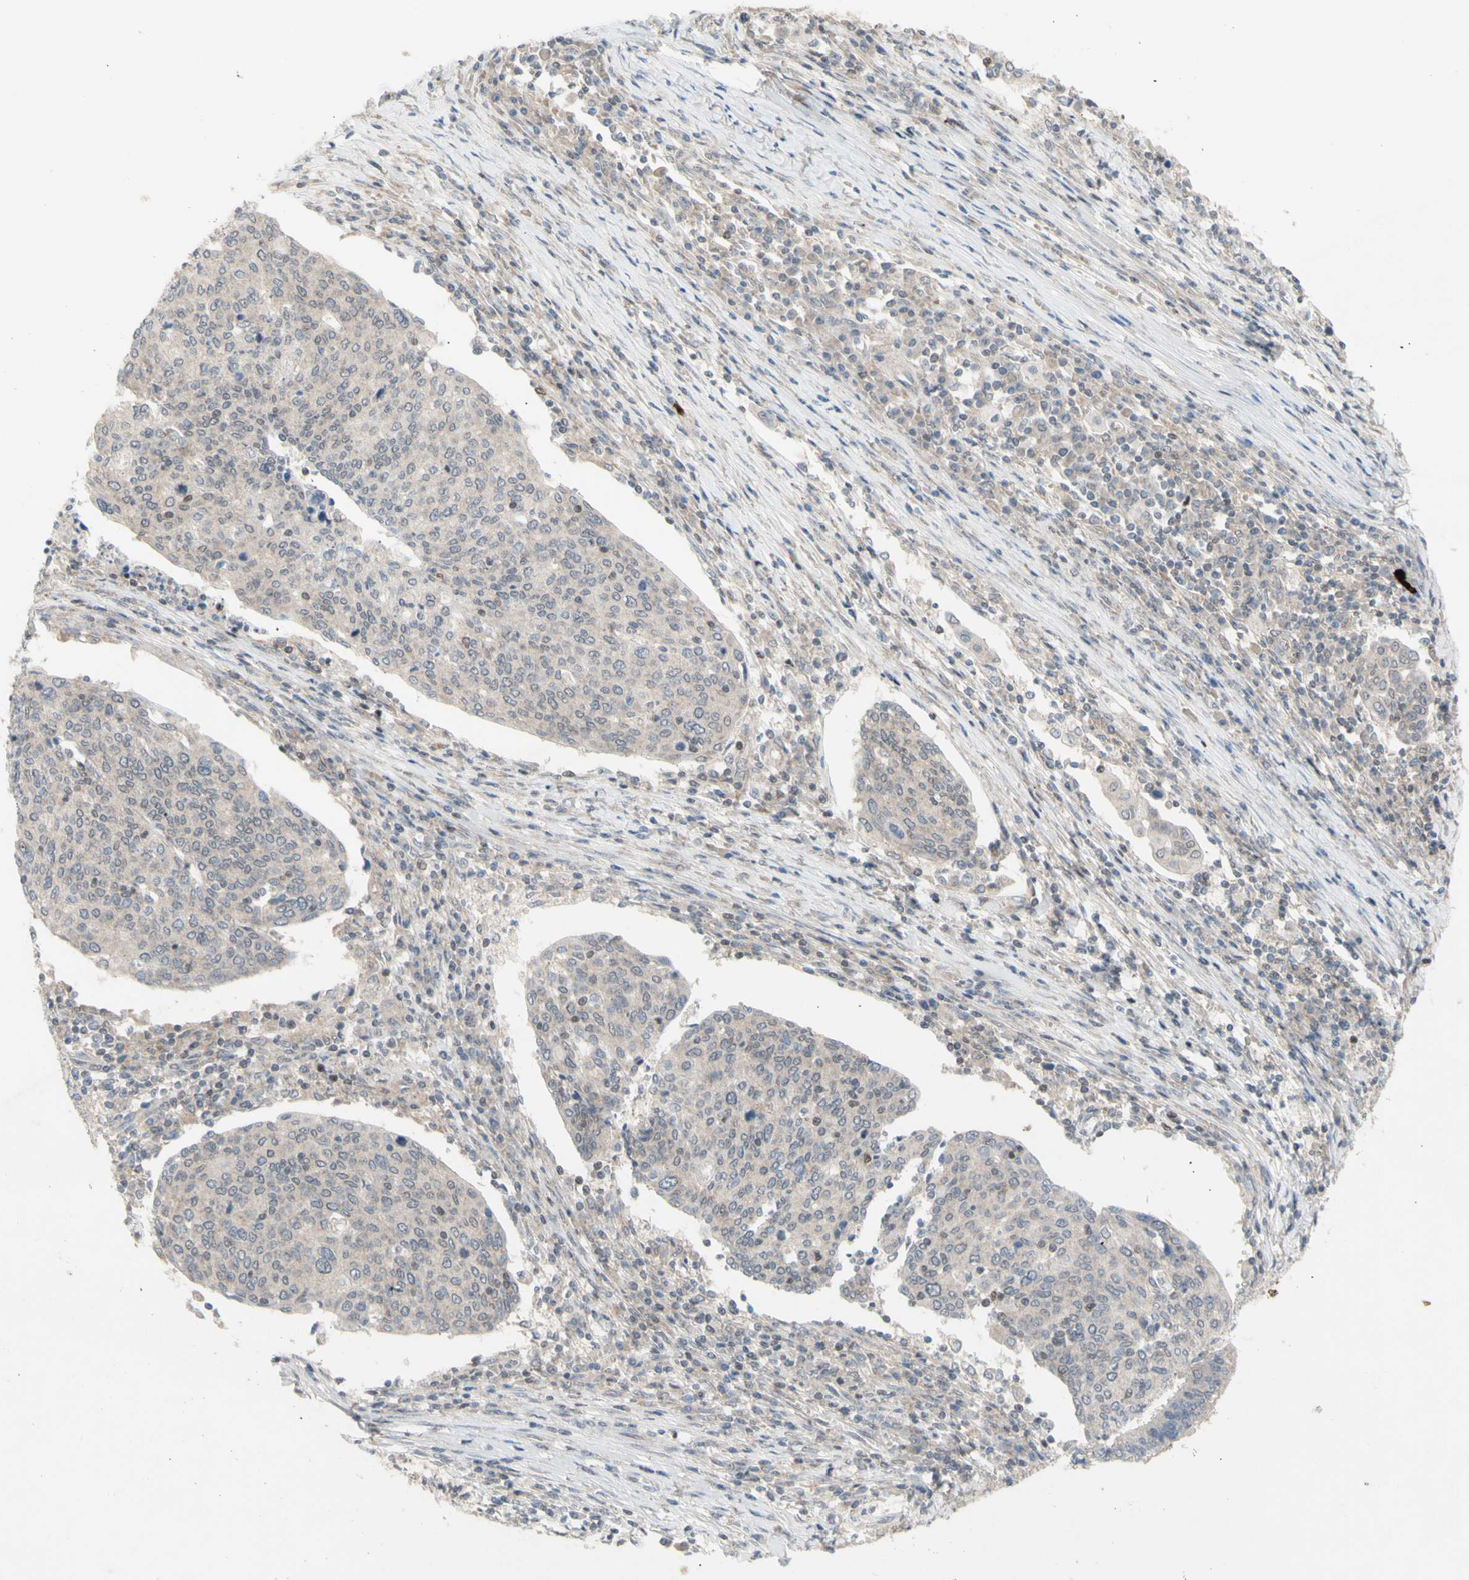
{"staining": {"intensity": "weak", "quantity": ">75%", "location": "cytoplasmic/membranous"}, "tissue": "cervical cancer", "cell_type": "Tumor cells", "image_type": "cancer", "snomed": [{"axis": "morphology", "description": "Squamous cell carcinoma, NOS"}, {"axis": "topography", "description": "Cervix"}], "caption": "Human cervical squamous cell carcinoma stained with a protein marker demonstrates weak staining in tumor cells.", "gene": "NLRP1", "patient": {"sex": "female", "age": 40}}